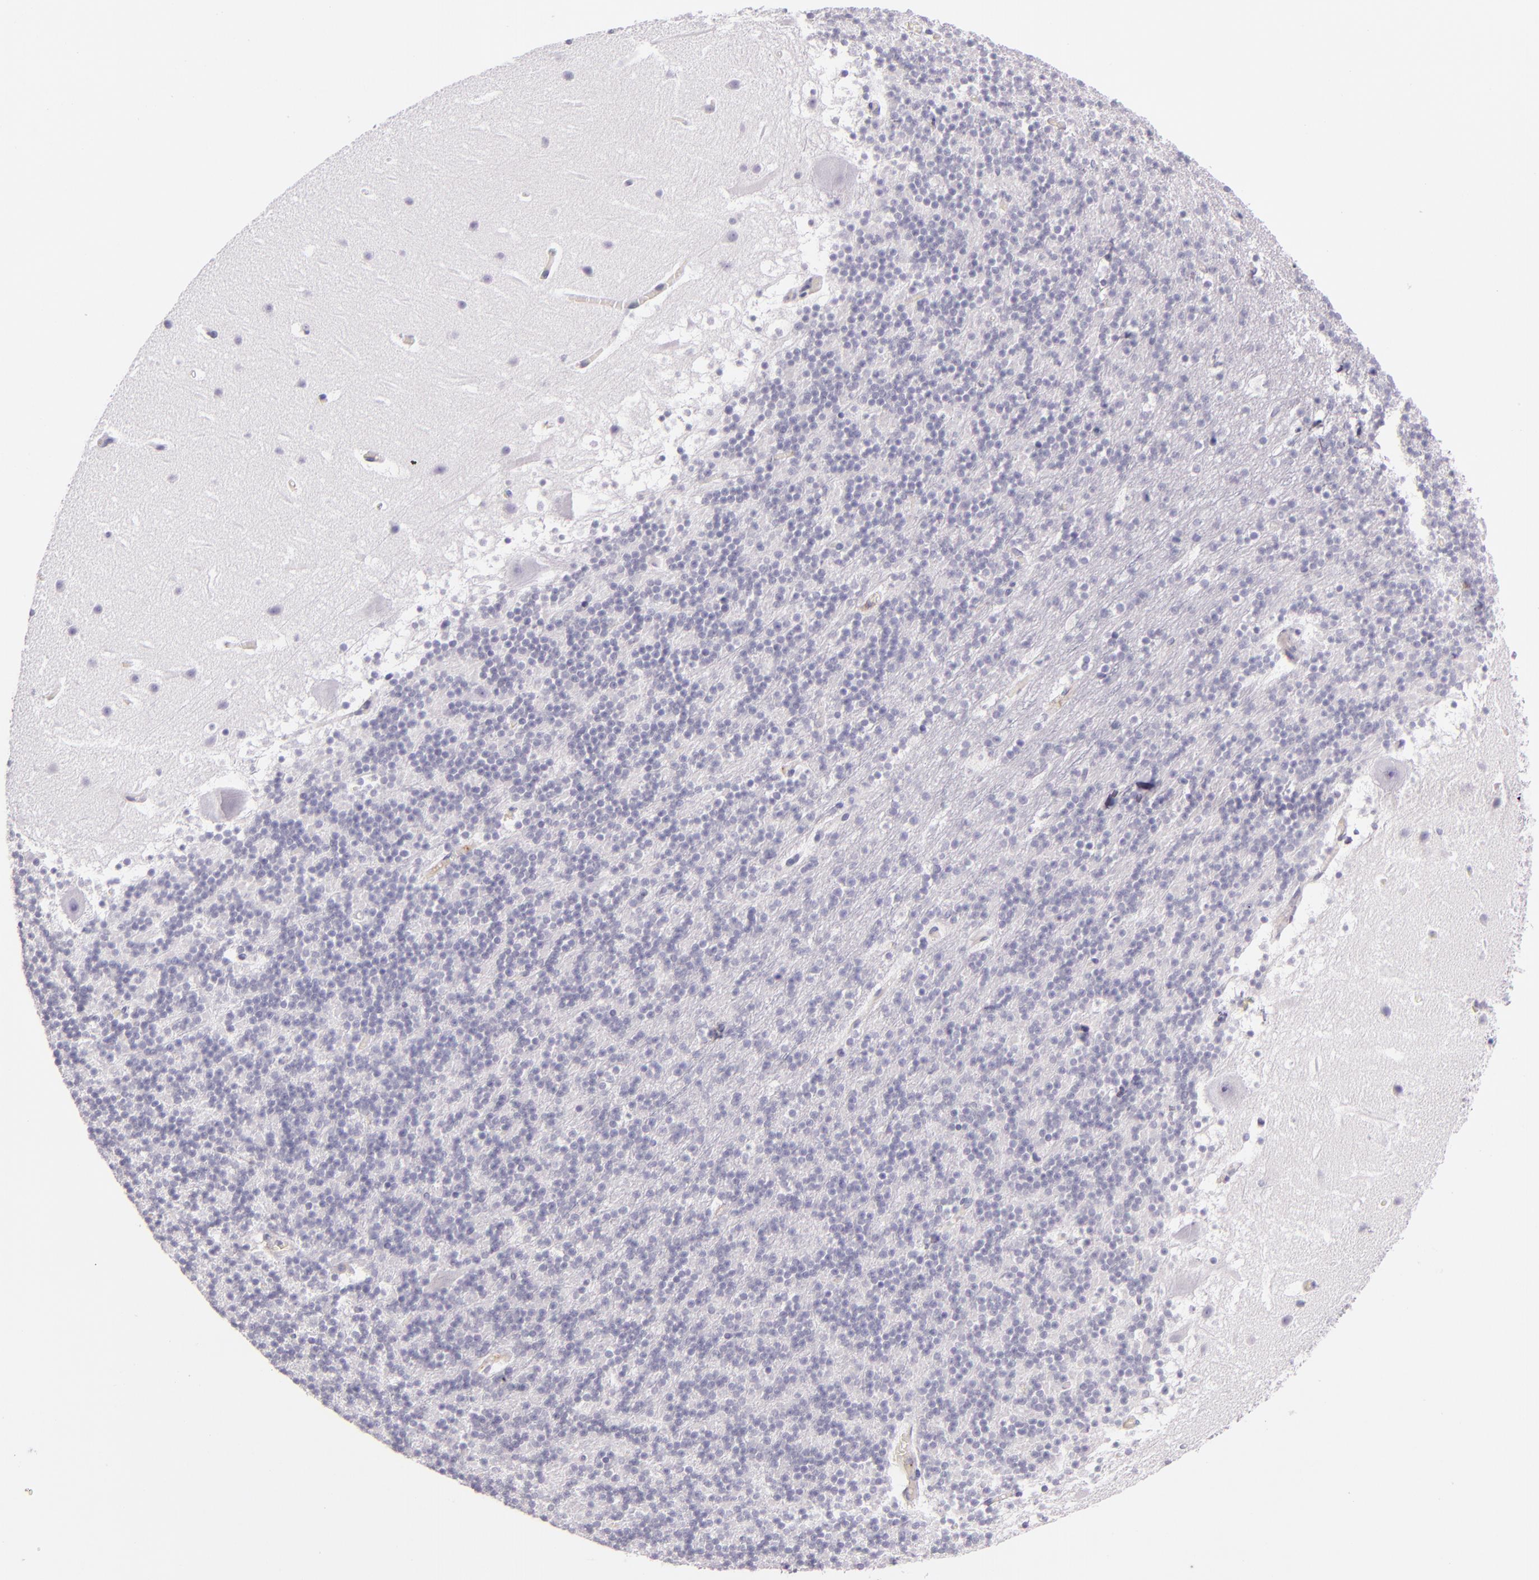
{"staining": {"intensity": "negative", "quantity": "none", "location": "none"}, "tissue": "cerebellum", "cell_type": "Cells in granular layer", "image_type": "normal", "snomed": [{"axis": "morphology", "description": "Normal tissue, NOS"}, {"axis": "topography", "description": "Cerebellum"}], "caption": "High magnification brightfield microscopy of normal cerebellum stained with DAB (3,3'-diaminobenzidine) (brown) and counterstained with hematoxylin (blue): cells in granular layer show no significant expression.", "gene": "ICAM1", "patient": {"sex": "male", "age": 45}}